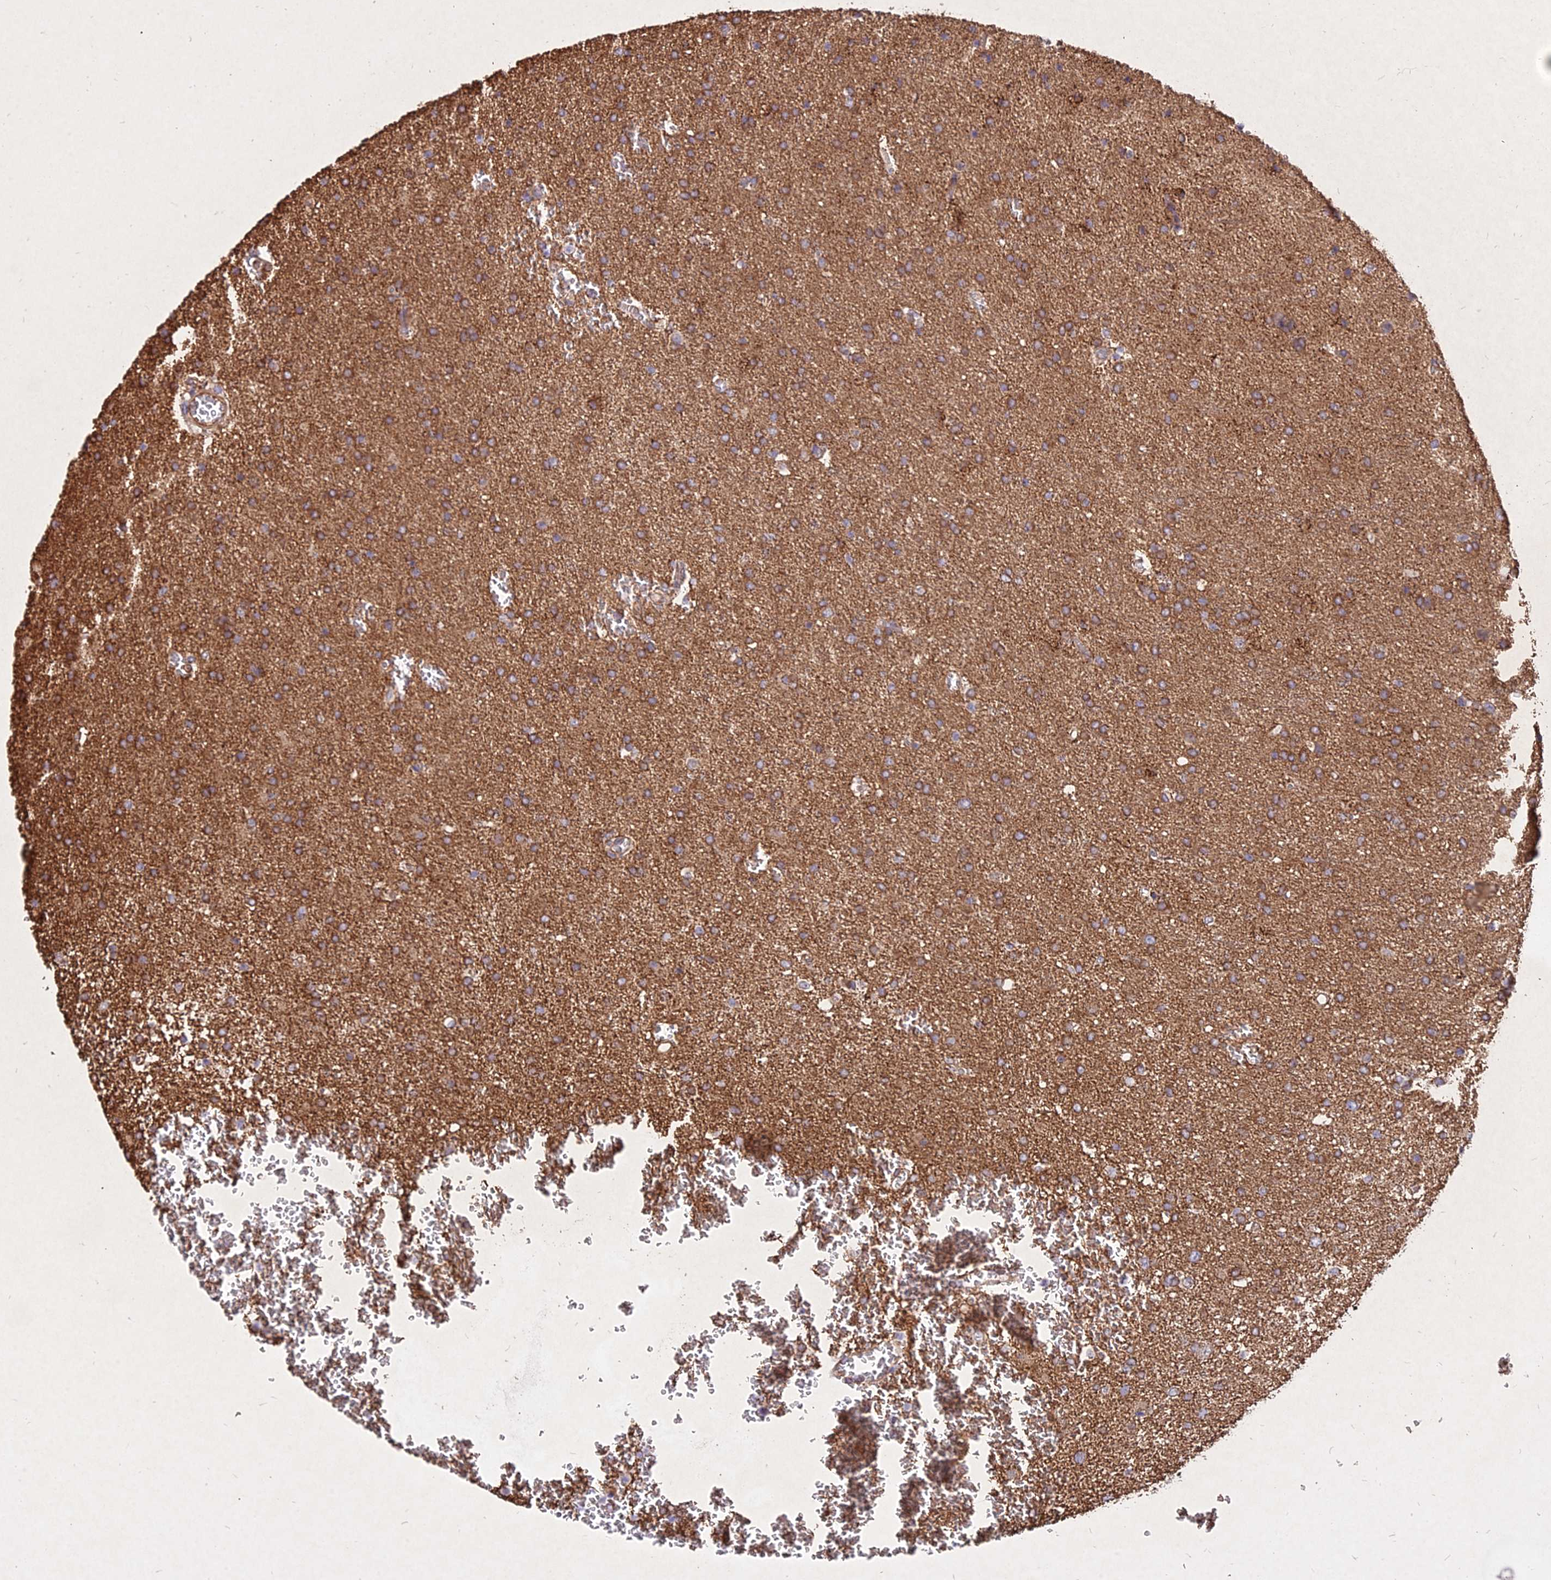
{"staining": {"intensity": "moderate", "quantity": ">75%", "location": "cytoplasmic/membranous"}, "tissue": "glioma", "cell_type": "Tumor cells", "image_type": "cancer", "snomed": [{"axis": "morphology", "description": "Glioma, malignant, High grade"}, {"axis": "topography", "description": "Brain"}], "caption": "There is medium levels of moderate cytoplasmic/membranous positivity in tumor cells of high-grade glioma (malignant), as demonstrated by immunohistochemical staining (brown color).", "gene": "SKA1", "patient": {"sex": "female", "age": 74}}